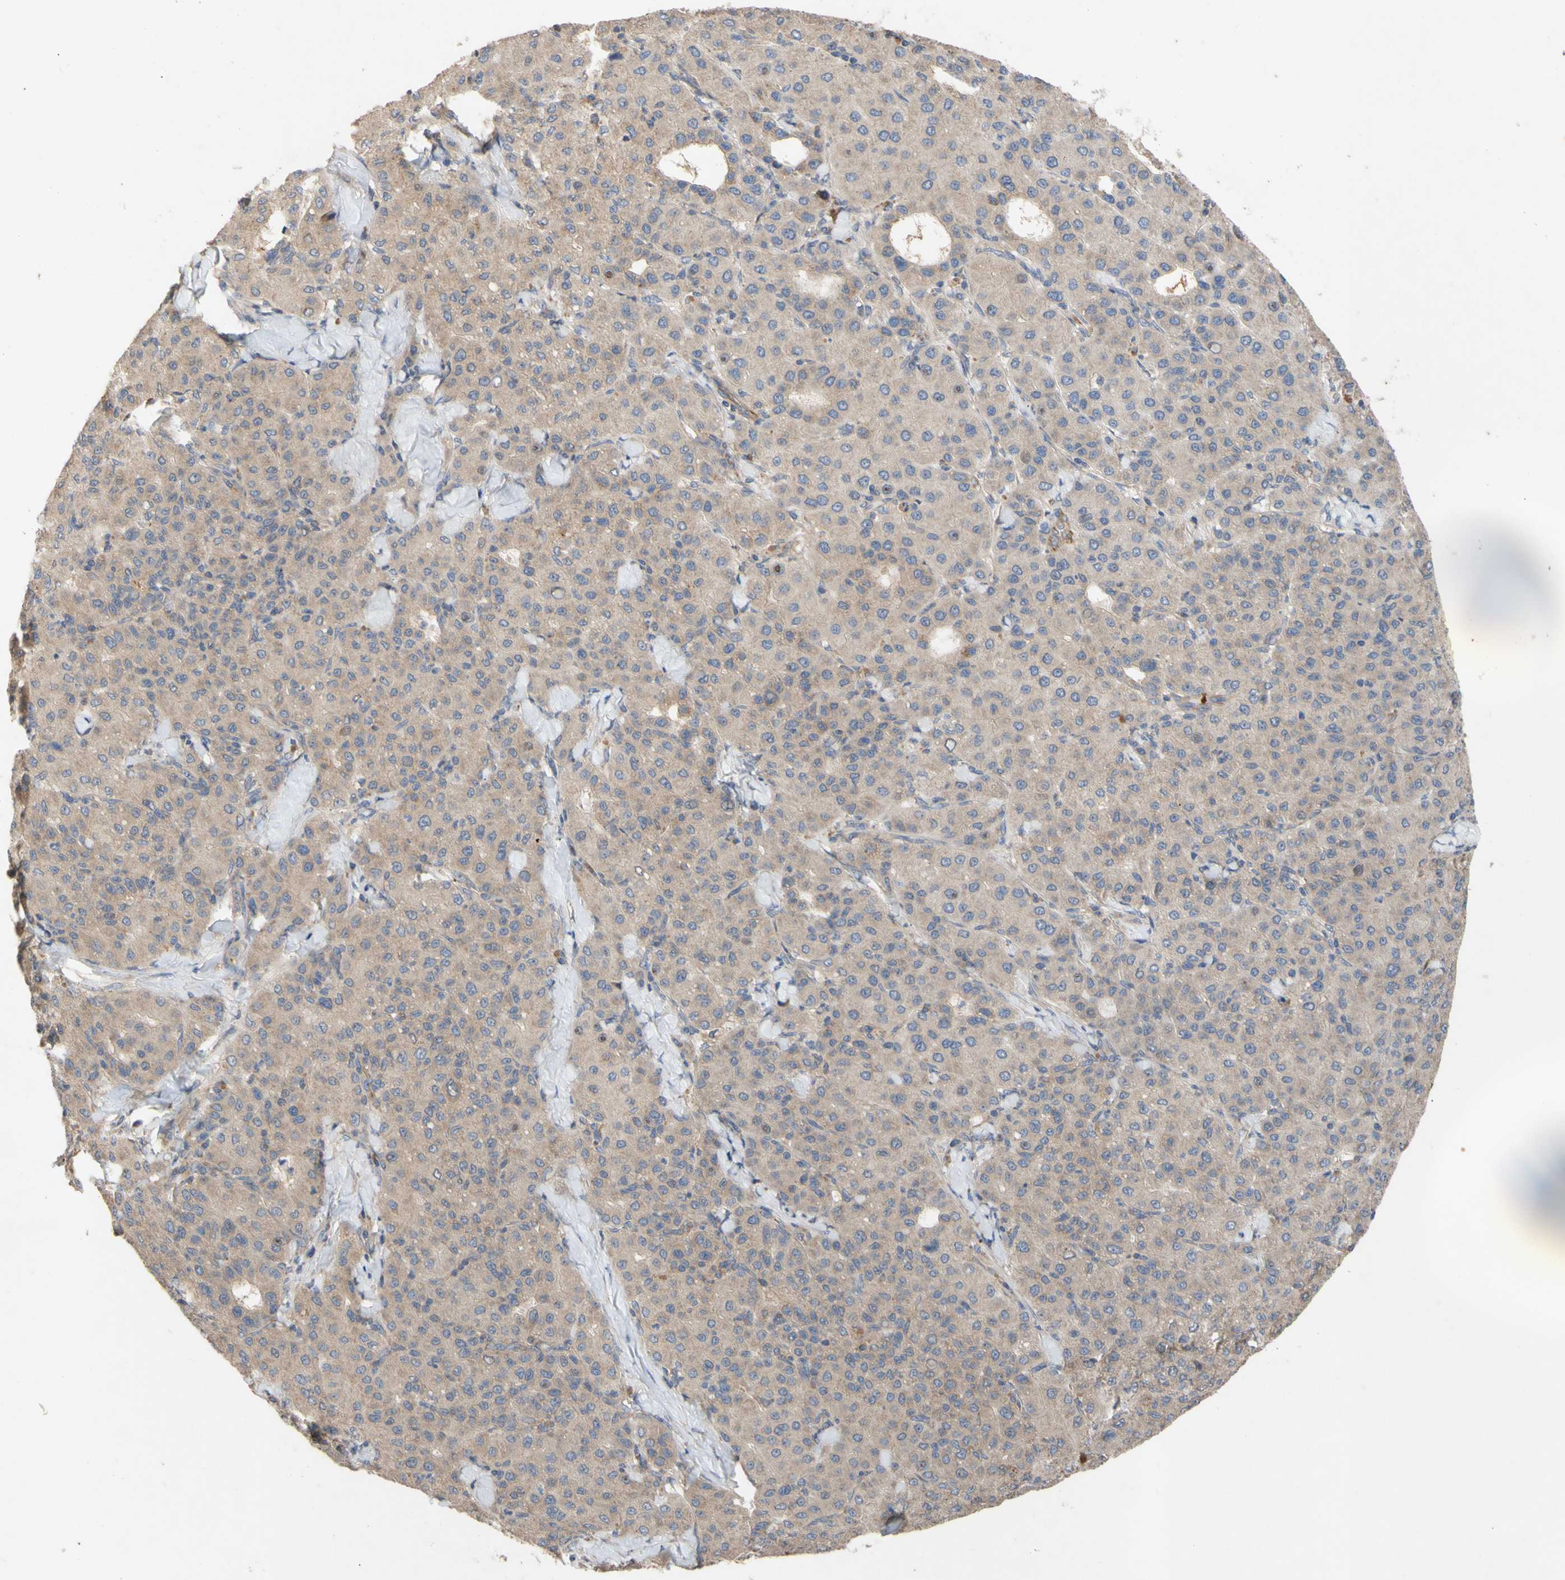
{"staining": {"intensity": "weak", "quantity": ">75%", "location": "cytoplasmic/membranous"}, "tissue": "liver cancer", "cell_type": "Tumor cells", "image_type": "cancer", "snomed": [{"axis": "morphology", "description": "Carcinoma, Hepatocellular, NOS"}, {"axis": "topography", "description": "Liver"}], "caption": "The image reveals a brown stain indicating the presence of a protein in the cytoplasmic/membranous of tumor cells in liver hepatocellular carcinoma.", "gene": "EIF2S3", "patient": {"sex": "male", "age": 65}}